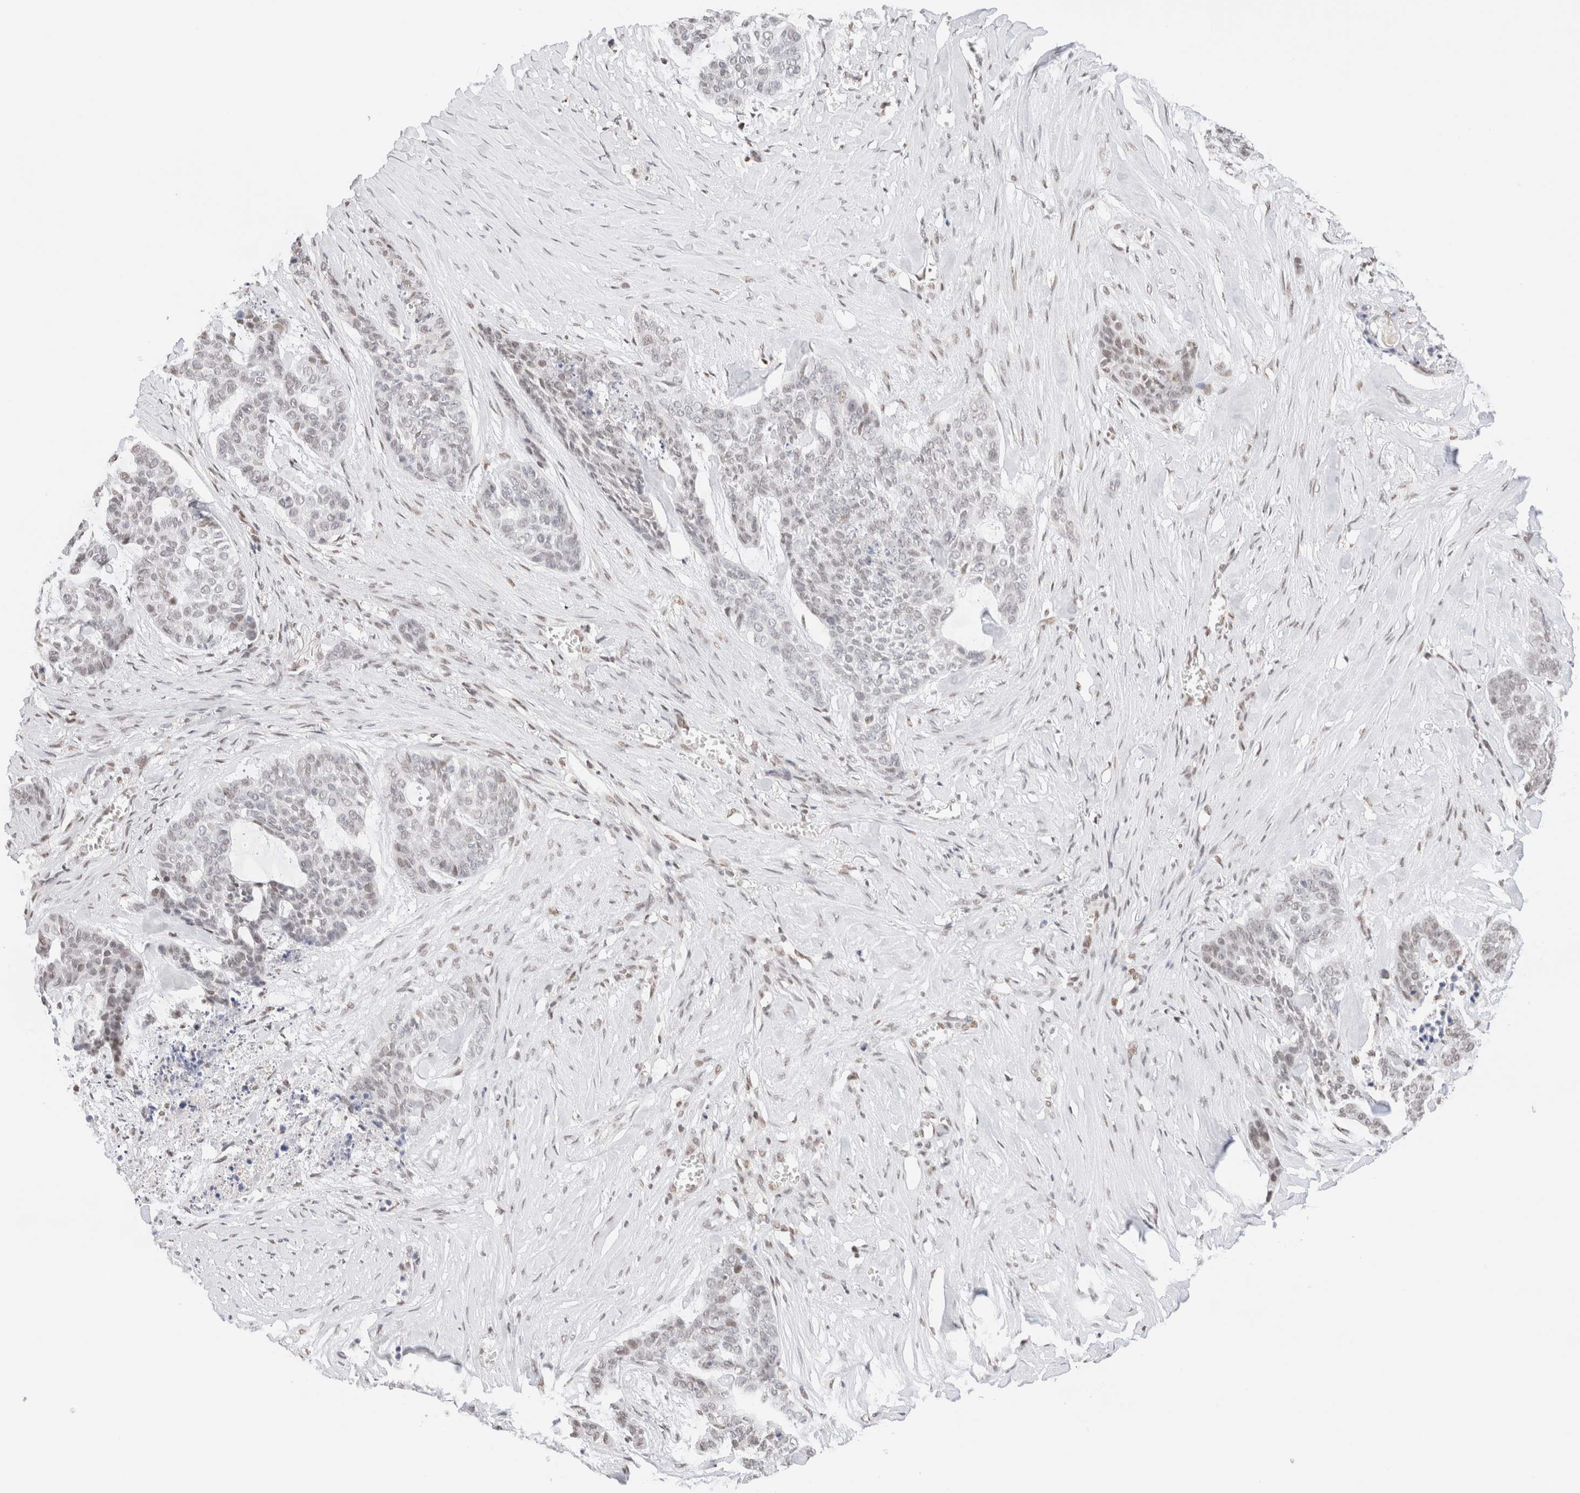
{"staining": {"intensity": "weak", "quantity": "<25%", "location": "nuclear"}, "tissue": "skin cancer", "cell_type": "Tumor cells", "image_type": "cancer", "snomed": [{"axis": "morphology", "description": "Basal cell carcinoma"}, {"axis": "topography", "description": "Skin"}], "caption": "Tumor cells are negative for brown protein staining in skin cancer (basal cell carcinoma).", "gene": "SUPT3H", "patient": {"sex": "female", "age": 64}}